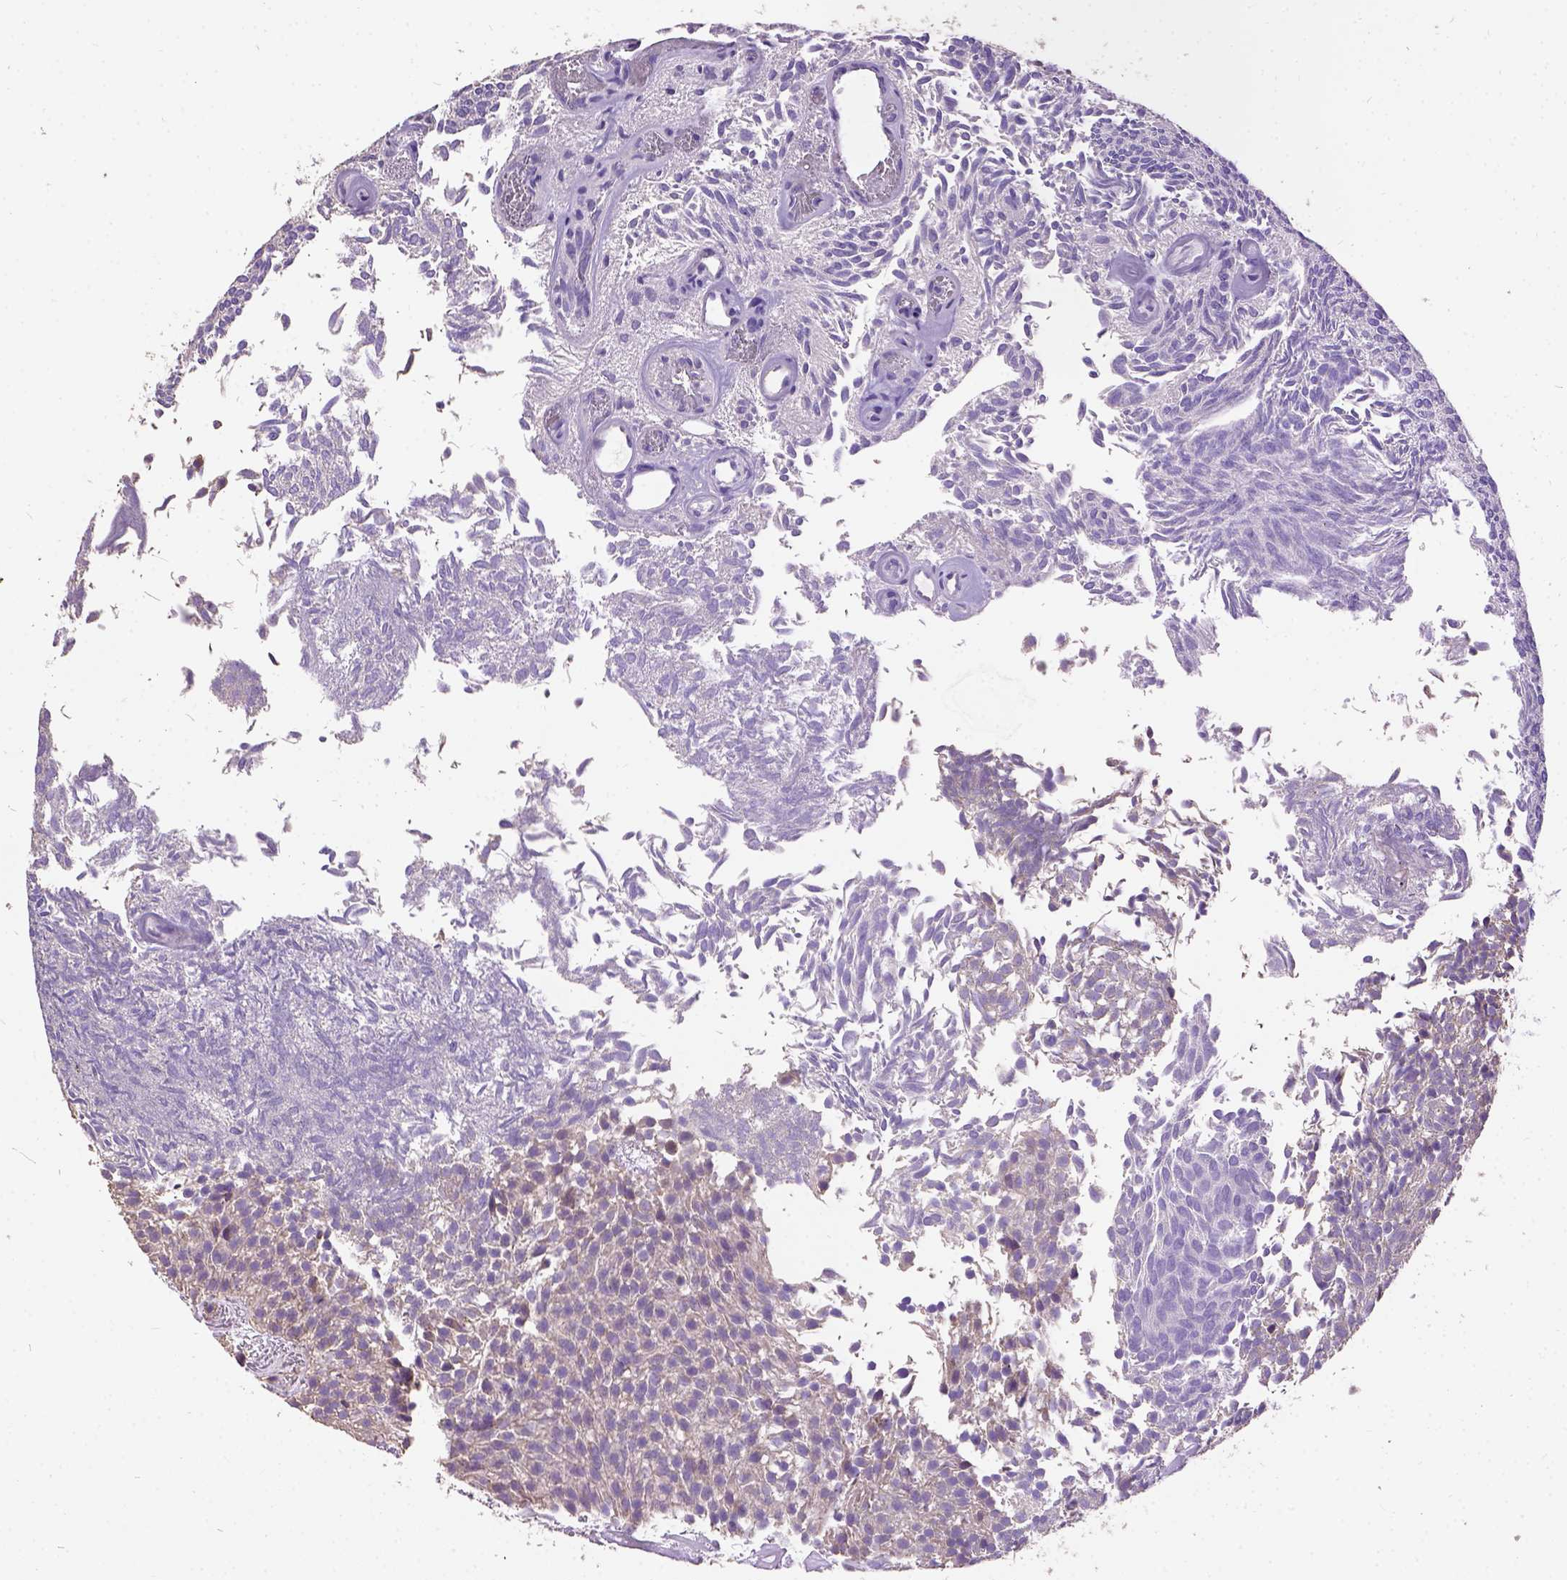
{"staining": {"intensity": "negative", "quantity": "none", "location": "none"}, "tissue": "urothelial cancer", "cell_type": "Tumor cells", "image_type": "cancer", "snomed": [{"axis": "morphology", "description": "Urothelial carcinoma, Low grade"}, {"axis": "topography", "description": "Urinary bladder"}], "caption": "Low-grade urothelial carcinoma was stained to show a protein in brown. There is no significant positivity in tumor cells.", "gene": "DQX1", "patient": {"sex": "male", "age": 77}}